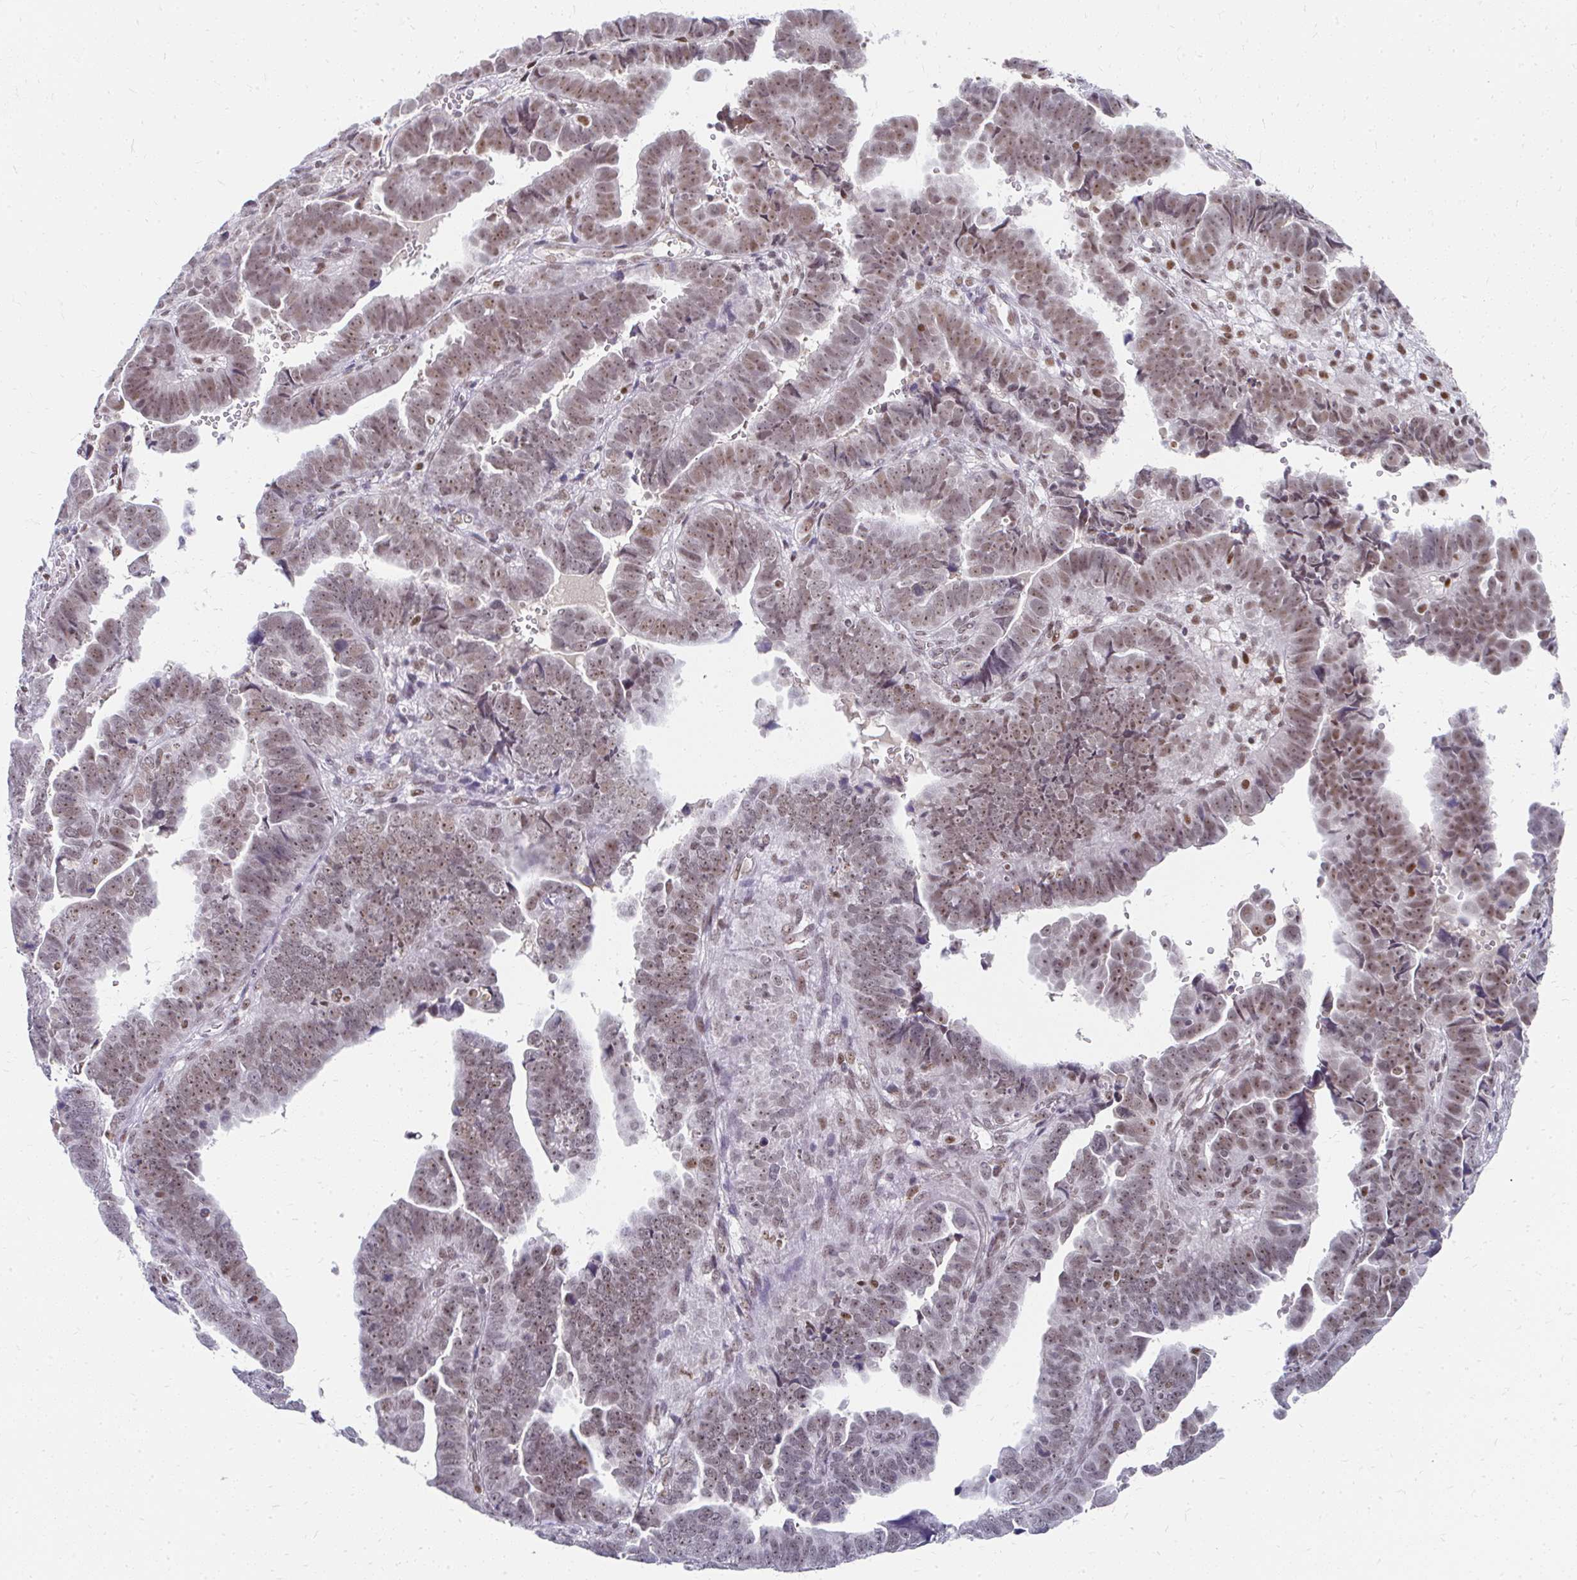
{"staining": {"intensity": "moderate", "quantity": ">75%", "location": "nuclear"}, "tissue": "endometrial cancer", "cell_type": "Tumor cells", "image_type": "cancer", "snomed": [{"axis": "morphology", "description": "Adenocarcinoma, NOS"}, {"axis": "topography", "description": "Endometrium"}], "caption": "This micrograph exhibits endometrial cancer (adenocarcinoma) stained with immunohistochemistry to label a protein in brown. The nuclear of tumor cells show moderate positivity for the protein. Nuclei are counter-stained blue.", "gene": "GTF2H1", "patient": {"sex": "female", "age": 75}}